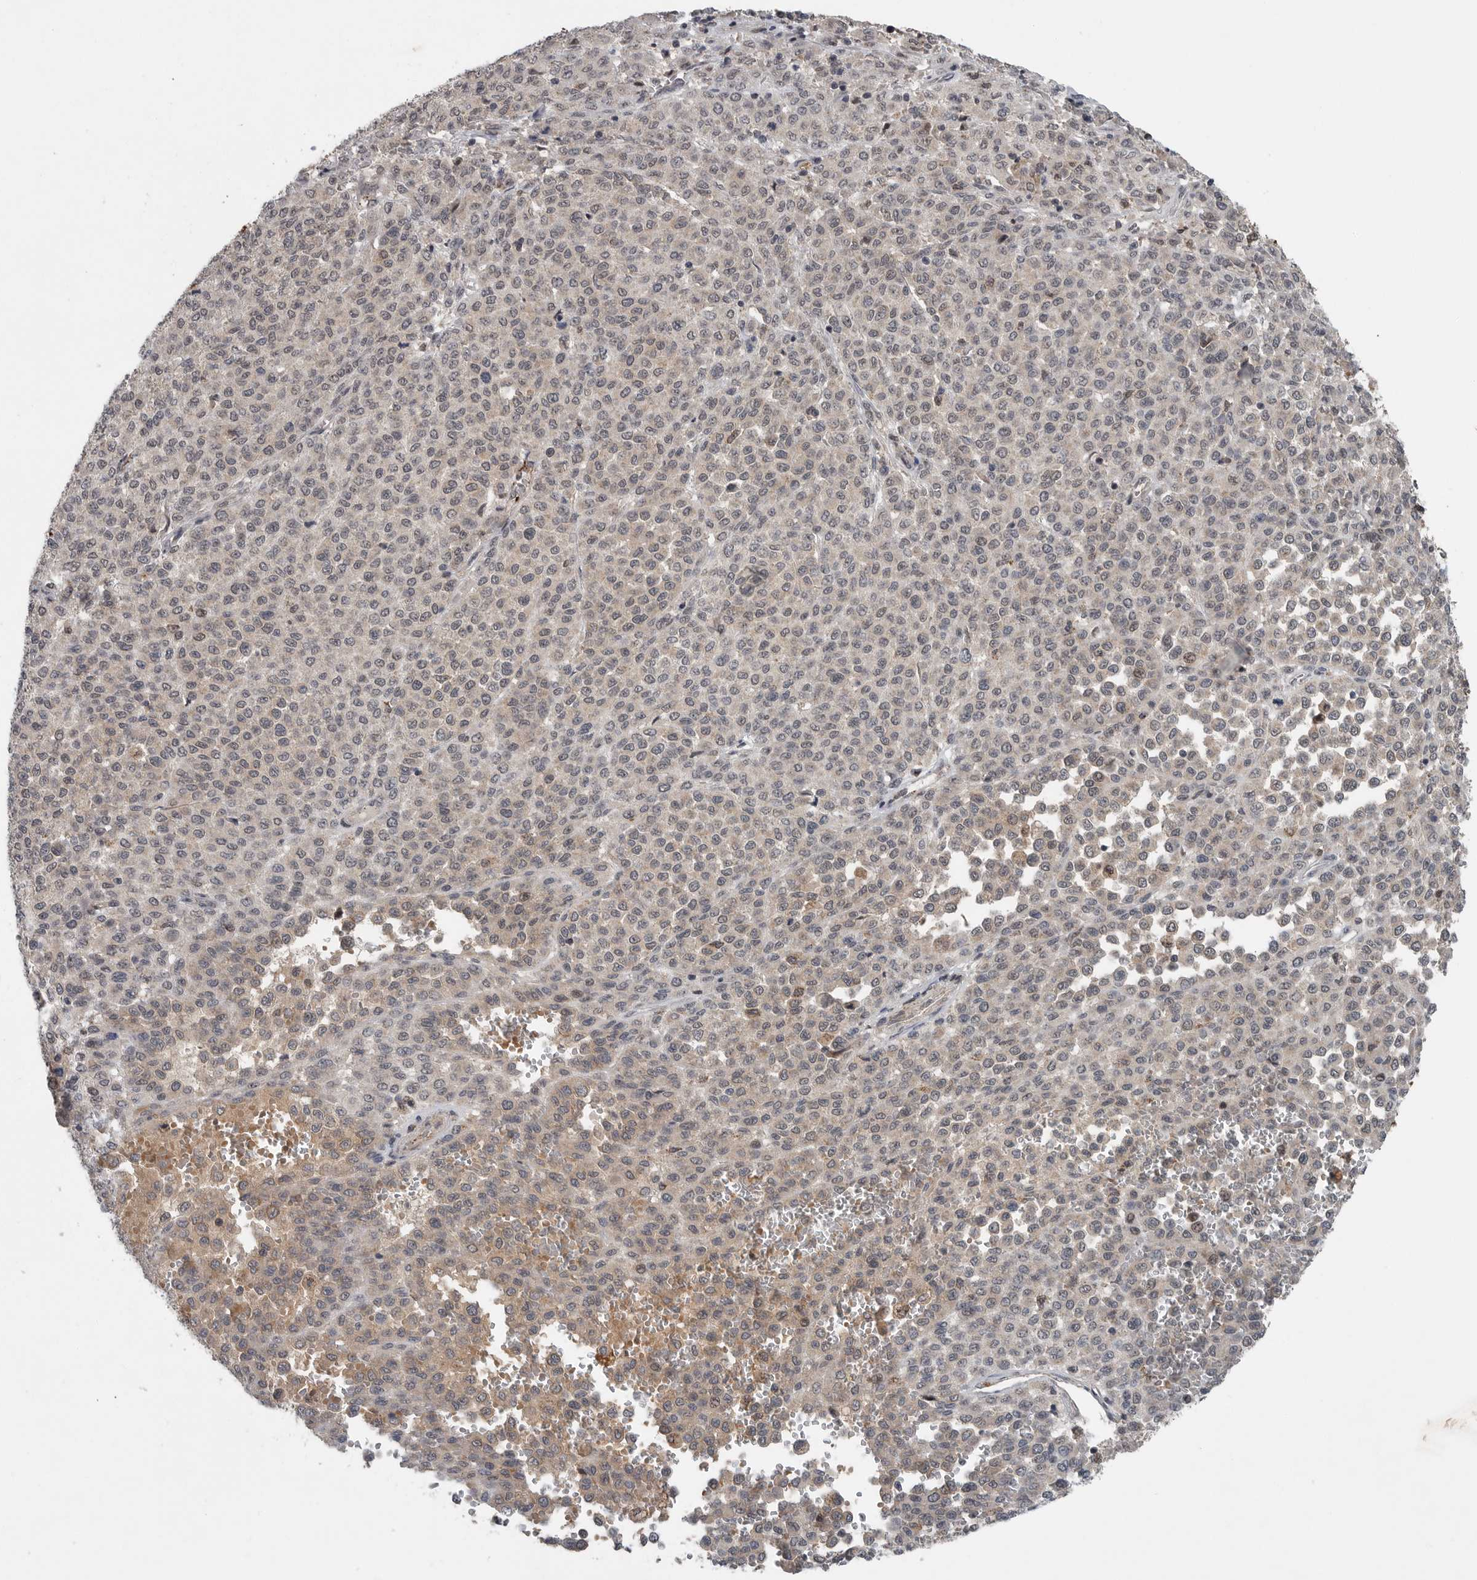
{"staining": {"intensity": "weak", "quantity": "<25%", "location": "cytoplasmic/membranous"}, "tissue": "melanoma", "cell_type": "Tumor cells", "image_type": "cancer", "snomed": [{"axis": "morphology", "description": "Malignant melanoma, Metastatic site"}, {"axis": "topography", "description": "Pancreas"}], "caption": "This is an immunohistochemistry (IHC) image of melanoma. There is no expression in tumor cells.", "gene": "SCP2", "patient": {"sex": "female", "age": 30}}